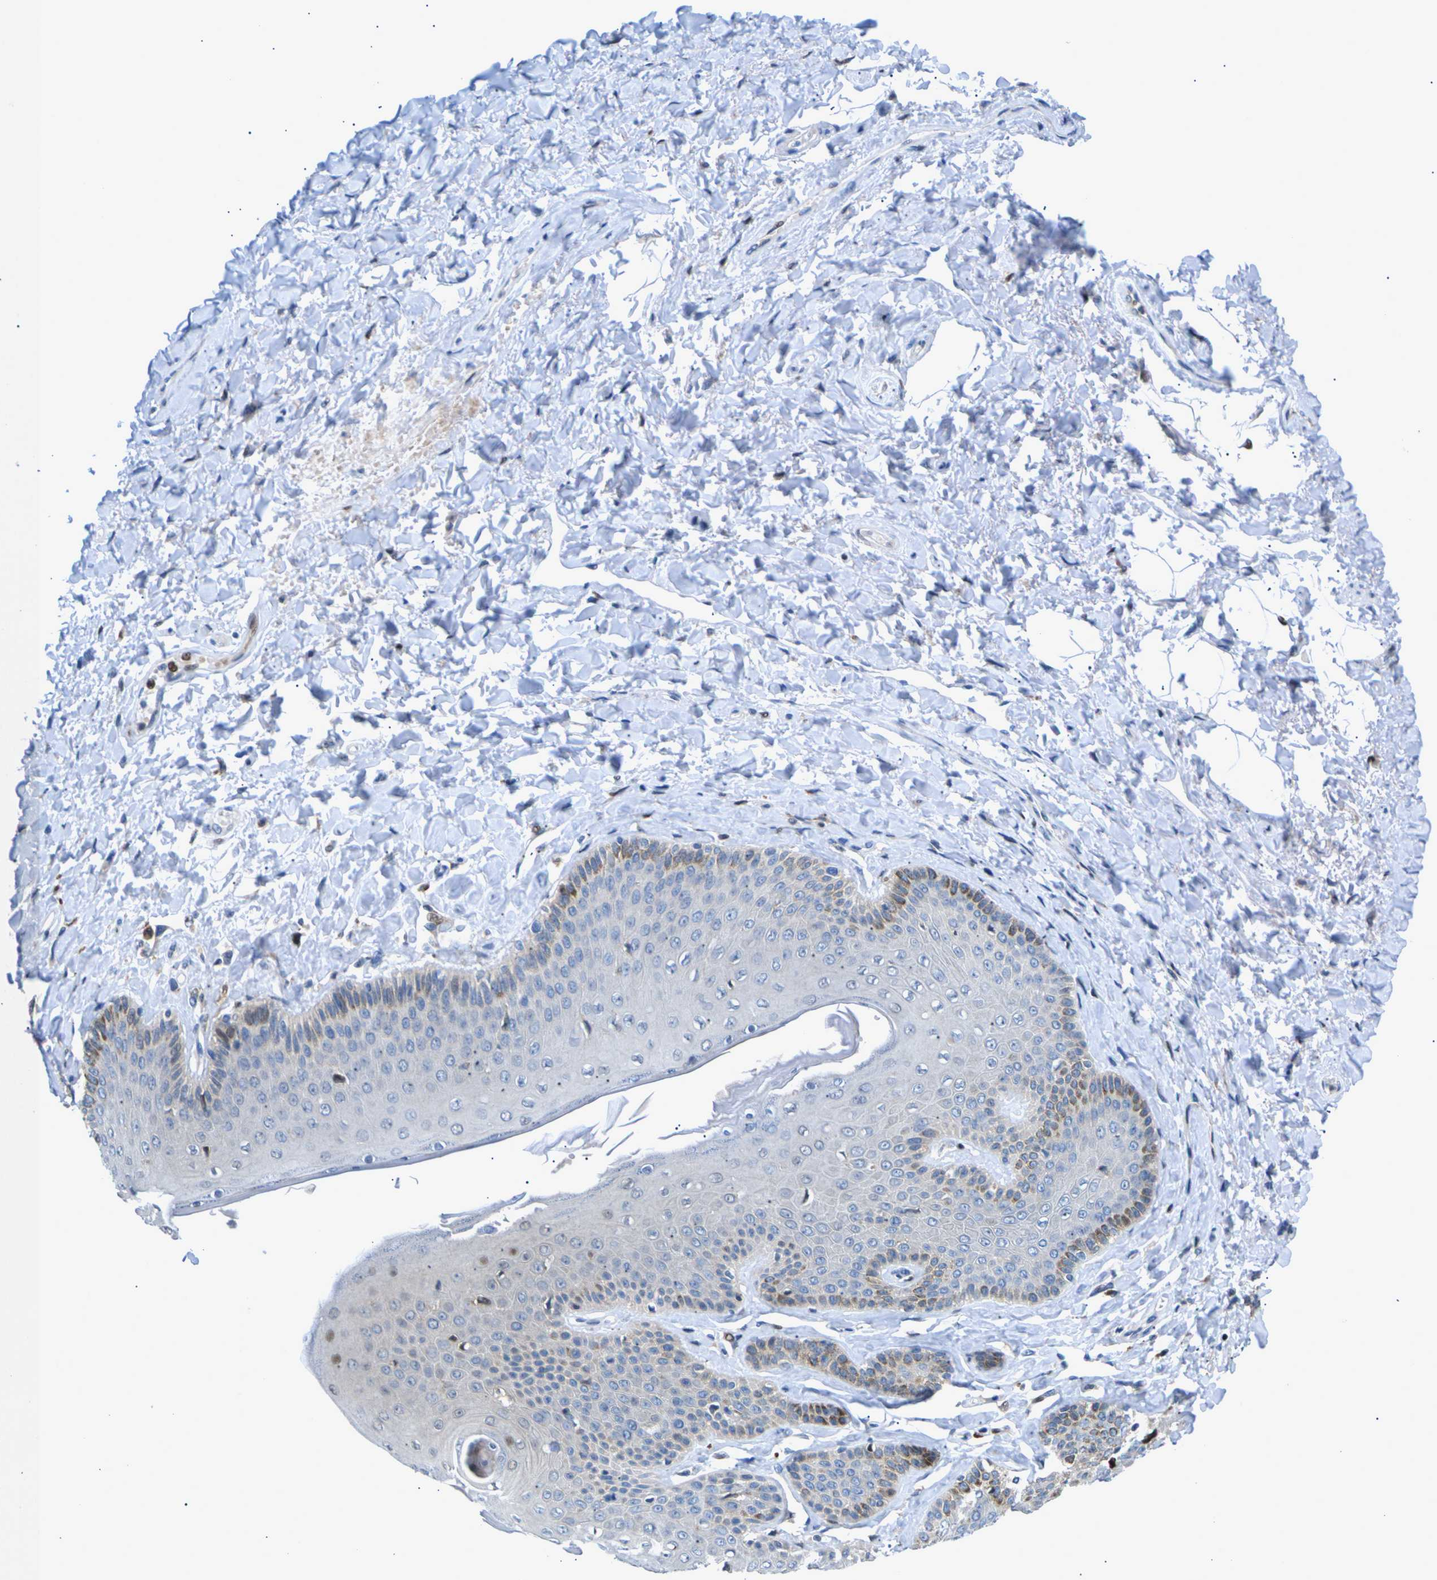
{"staining": {"intensity": "strong", "quantity": "<25%", "location": "cytoplasmic/membranous,nuclear"}, "tissue": "skin", "cell_type": "Epidermal cells", "image_type": "normal", "snomed": [{"axis": "morphology", "description": "Normal tissue, NOS"}, {"axis": "topography", "description": "Anal"}], "caption": "Immunohistochemical staining of unremarkable human skin shows medium levels of strong cytoplasmic/membranous,nuclear positivity in approximately <25% of epidermal cells.", "gene": "RPS6KA3", "patient": {"sex": "male", "age": 69}}